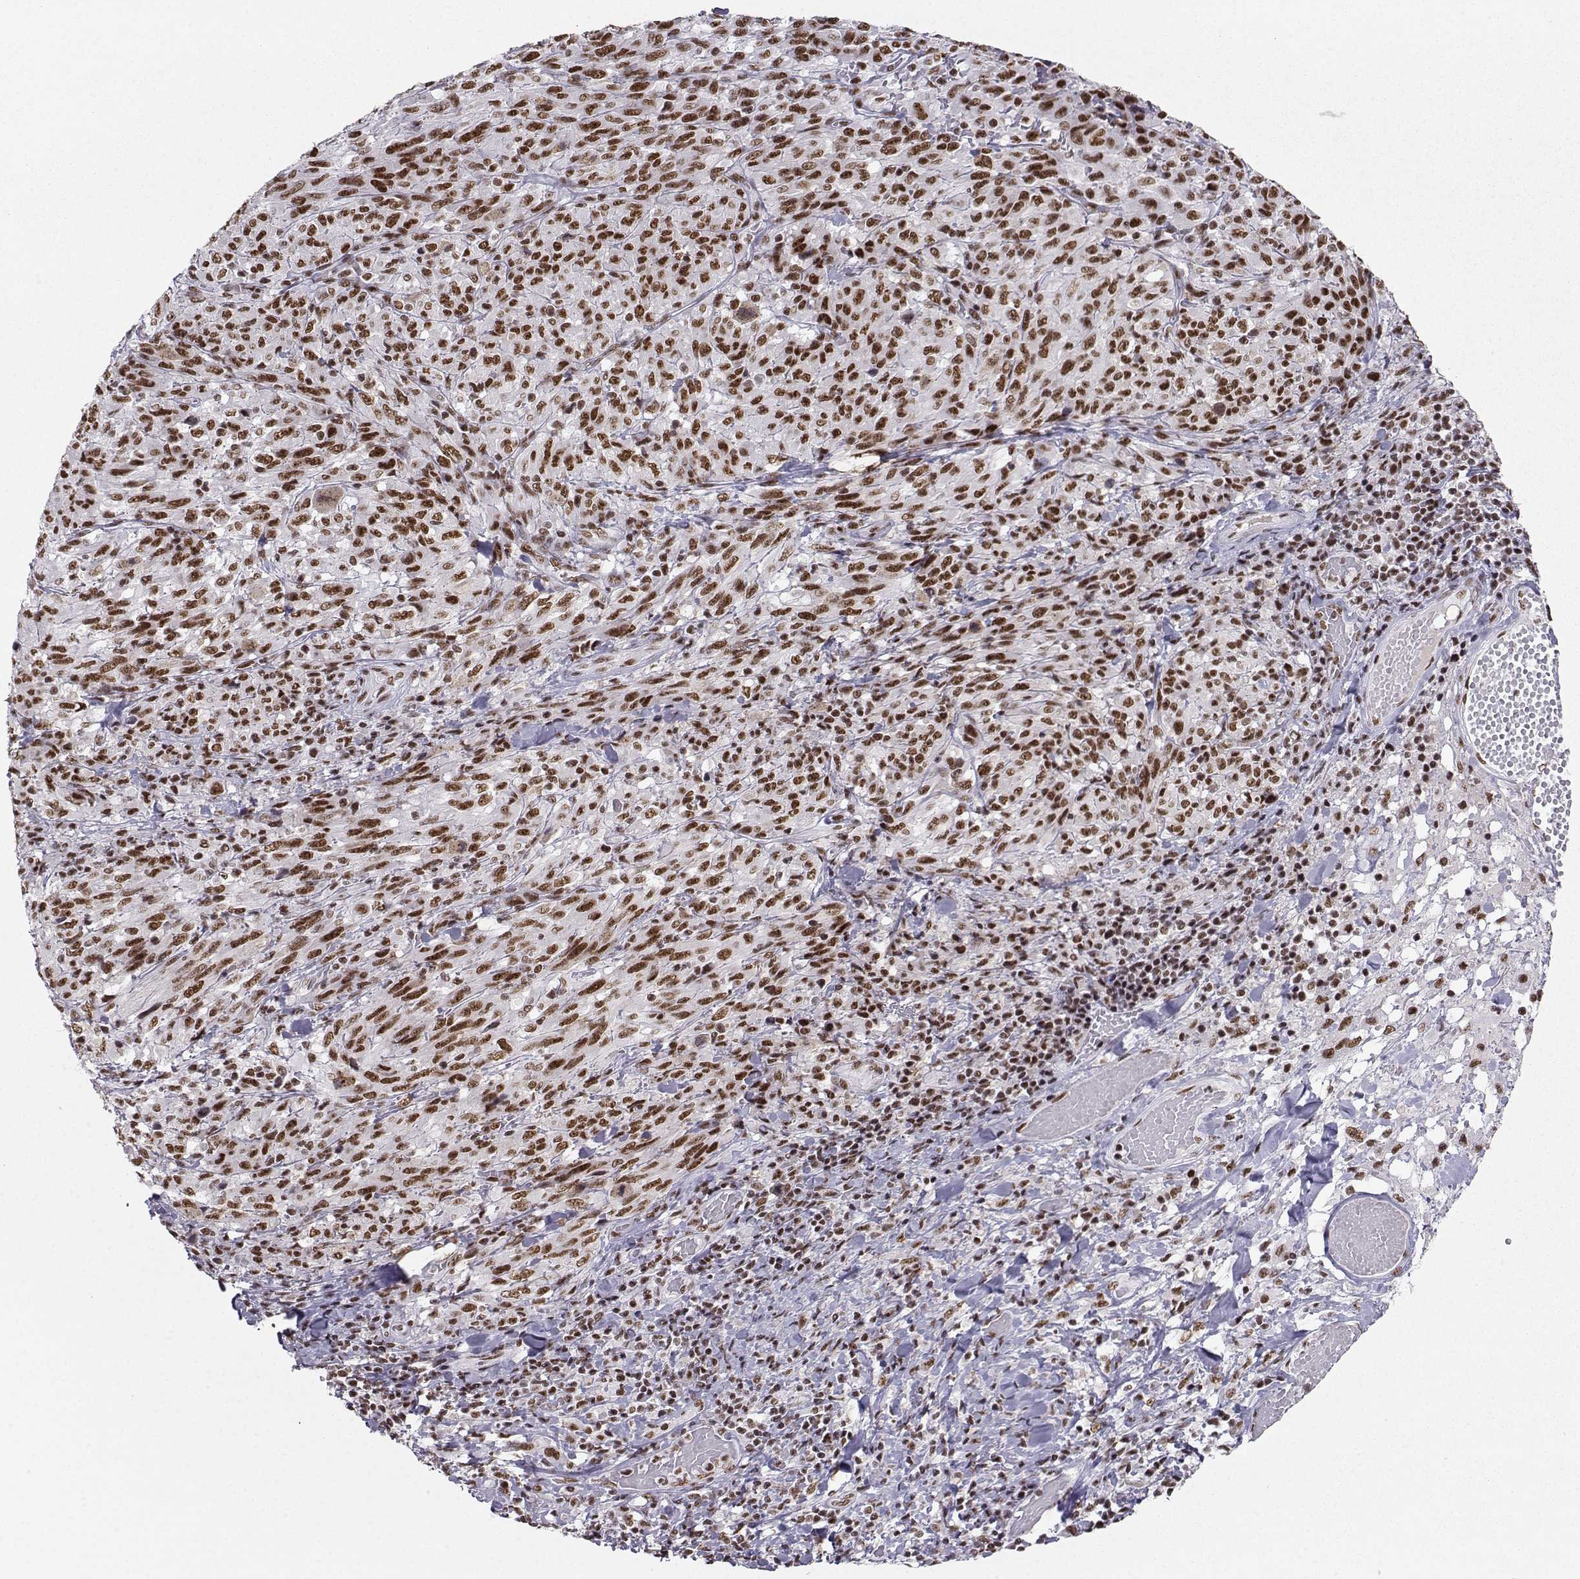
{"staining": {"intensity": "moderate", "quantity": "25%-75%", "location": "nuclear"}, "tissue": "melanoma", "cell_type": "Tumor cells", "image_type": "cancer", "snomed": [{"axis": "morphology", "description": "Malignant melanoma, NOS"}, {"axis": "topography", "description": "Skin"}], "caption": "Immunohistochemistry (IHC) of human malignant melanoma demonstrates medium levels of moderate nuclear positivity in approximately 25%-75% of tumor cells.", "gene": "SNRPB2", "patient": {"sex": "female", "age": 91}}